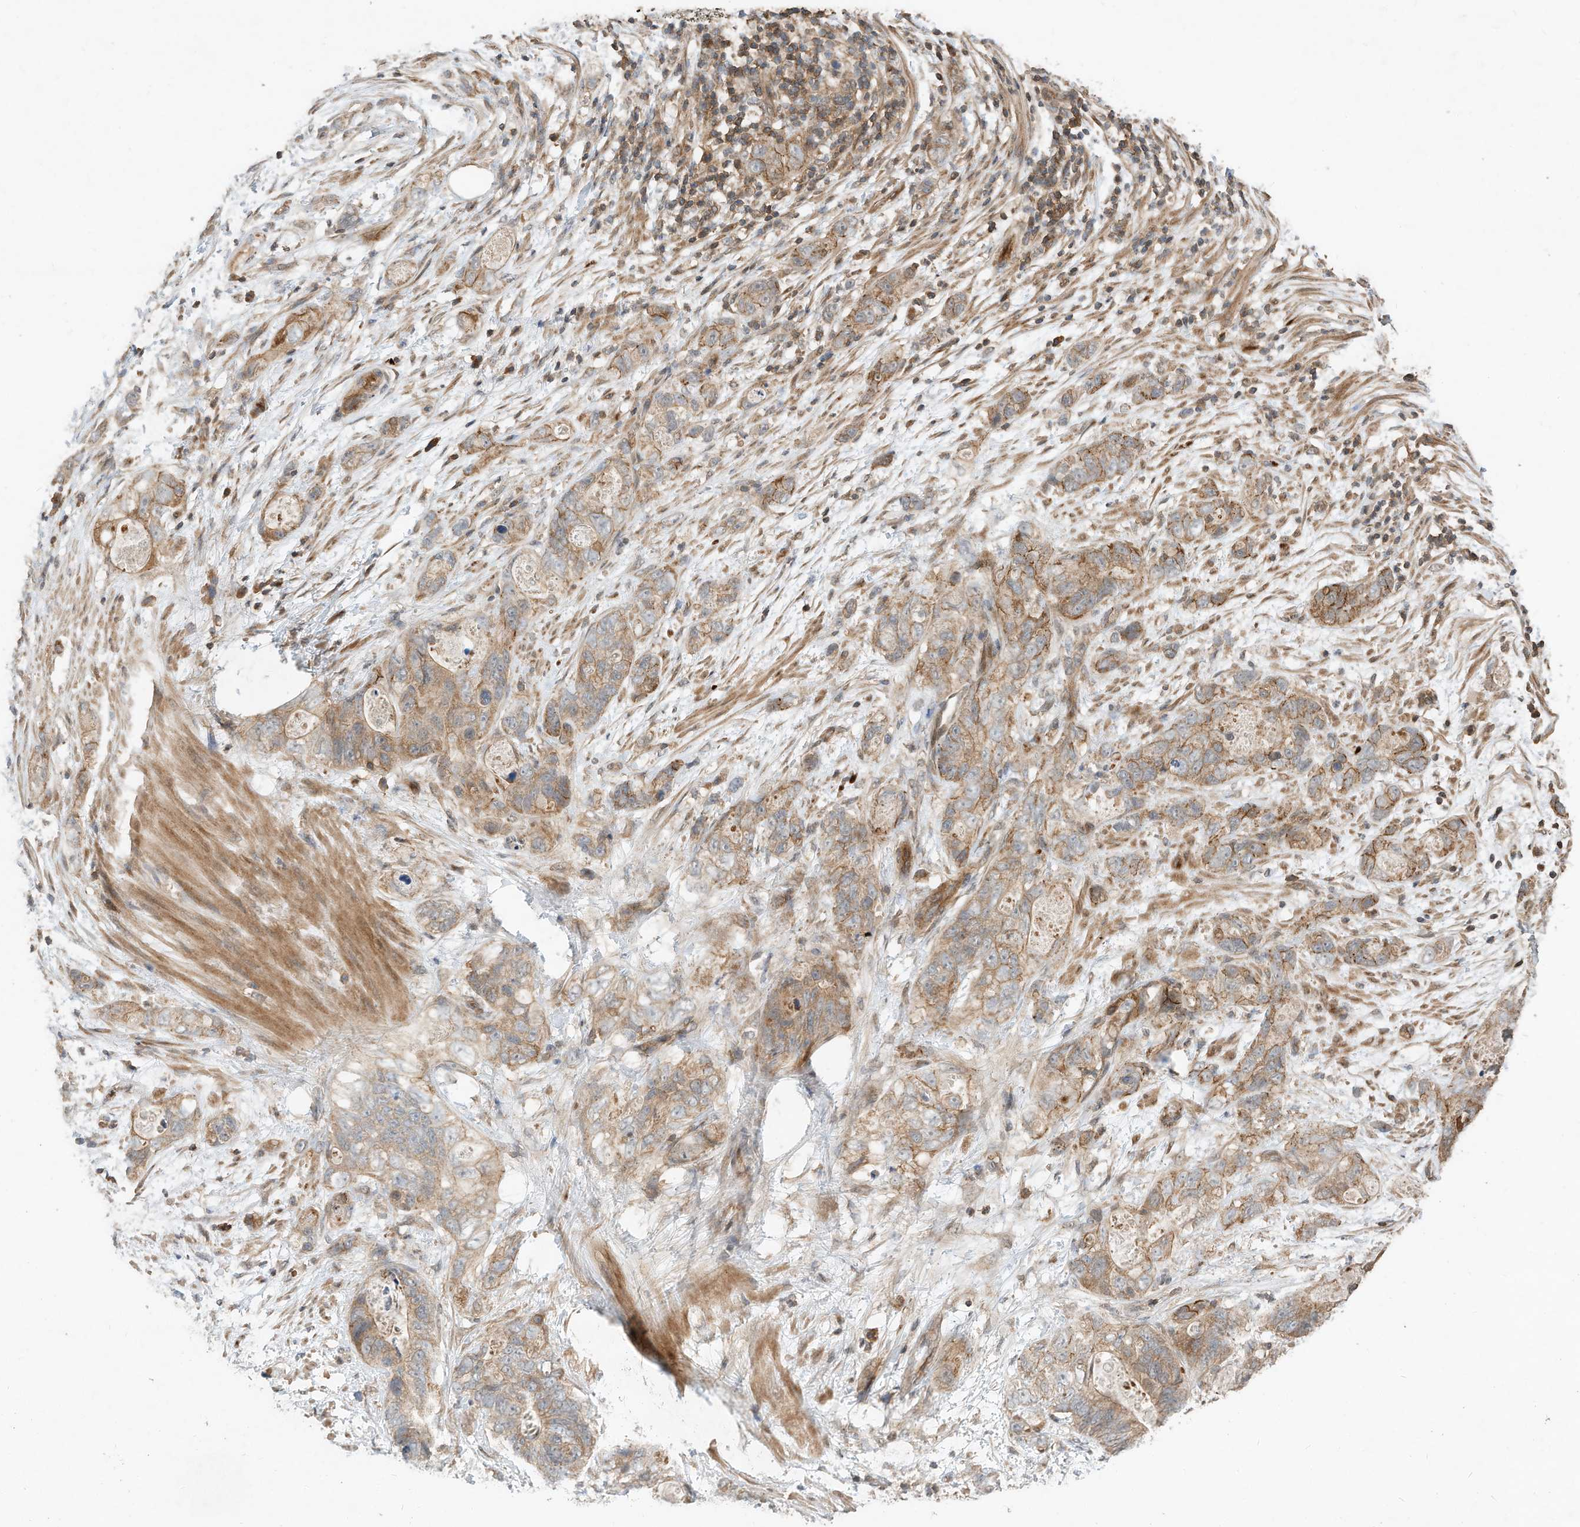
{"staining": {"intensity": "moderate", "quantity": "25%-75%", "location": "cytoplasmic/membranous"}, "tissue": "stomach cancer", "cell_type": "Tumor cells", "image_type": "cancer", "snomed": [{"axis": "morphology", "description": "Normal tissue, NOS"}, {"axis": "morphology", "description": "Adenocarcinoma, NOS"}, {"axis": "topography", "description": "Stomach"}], "caption": "The histopathology image exhibits a brown stain indicating the presence of a protein in the cytoplasmic/membranous of tumor cells in stomach cancer. Nuclei are stained in blue.", "gene": "CPAMD8", "patient": {"sex": "female", "age": 89}}